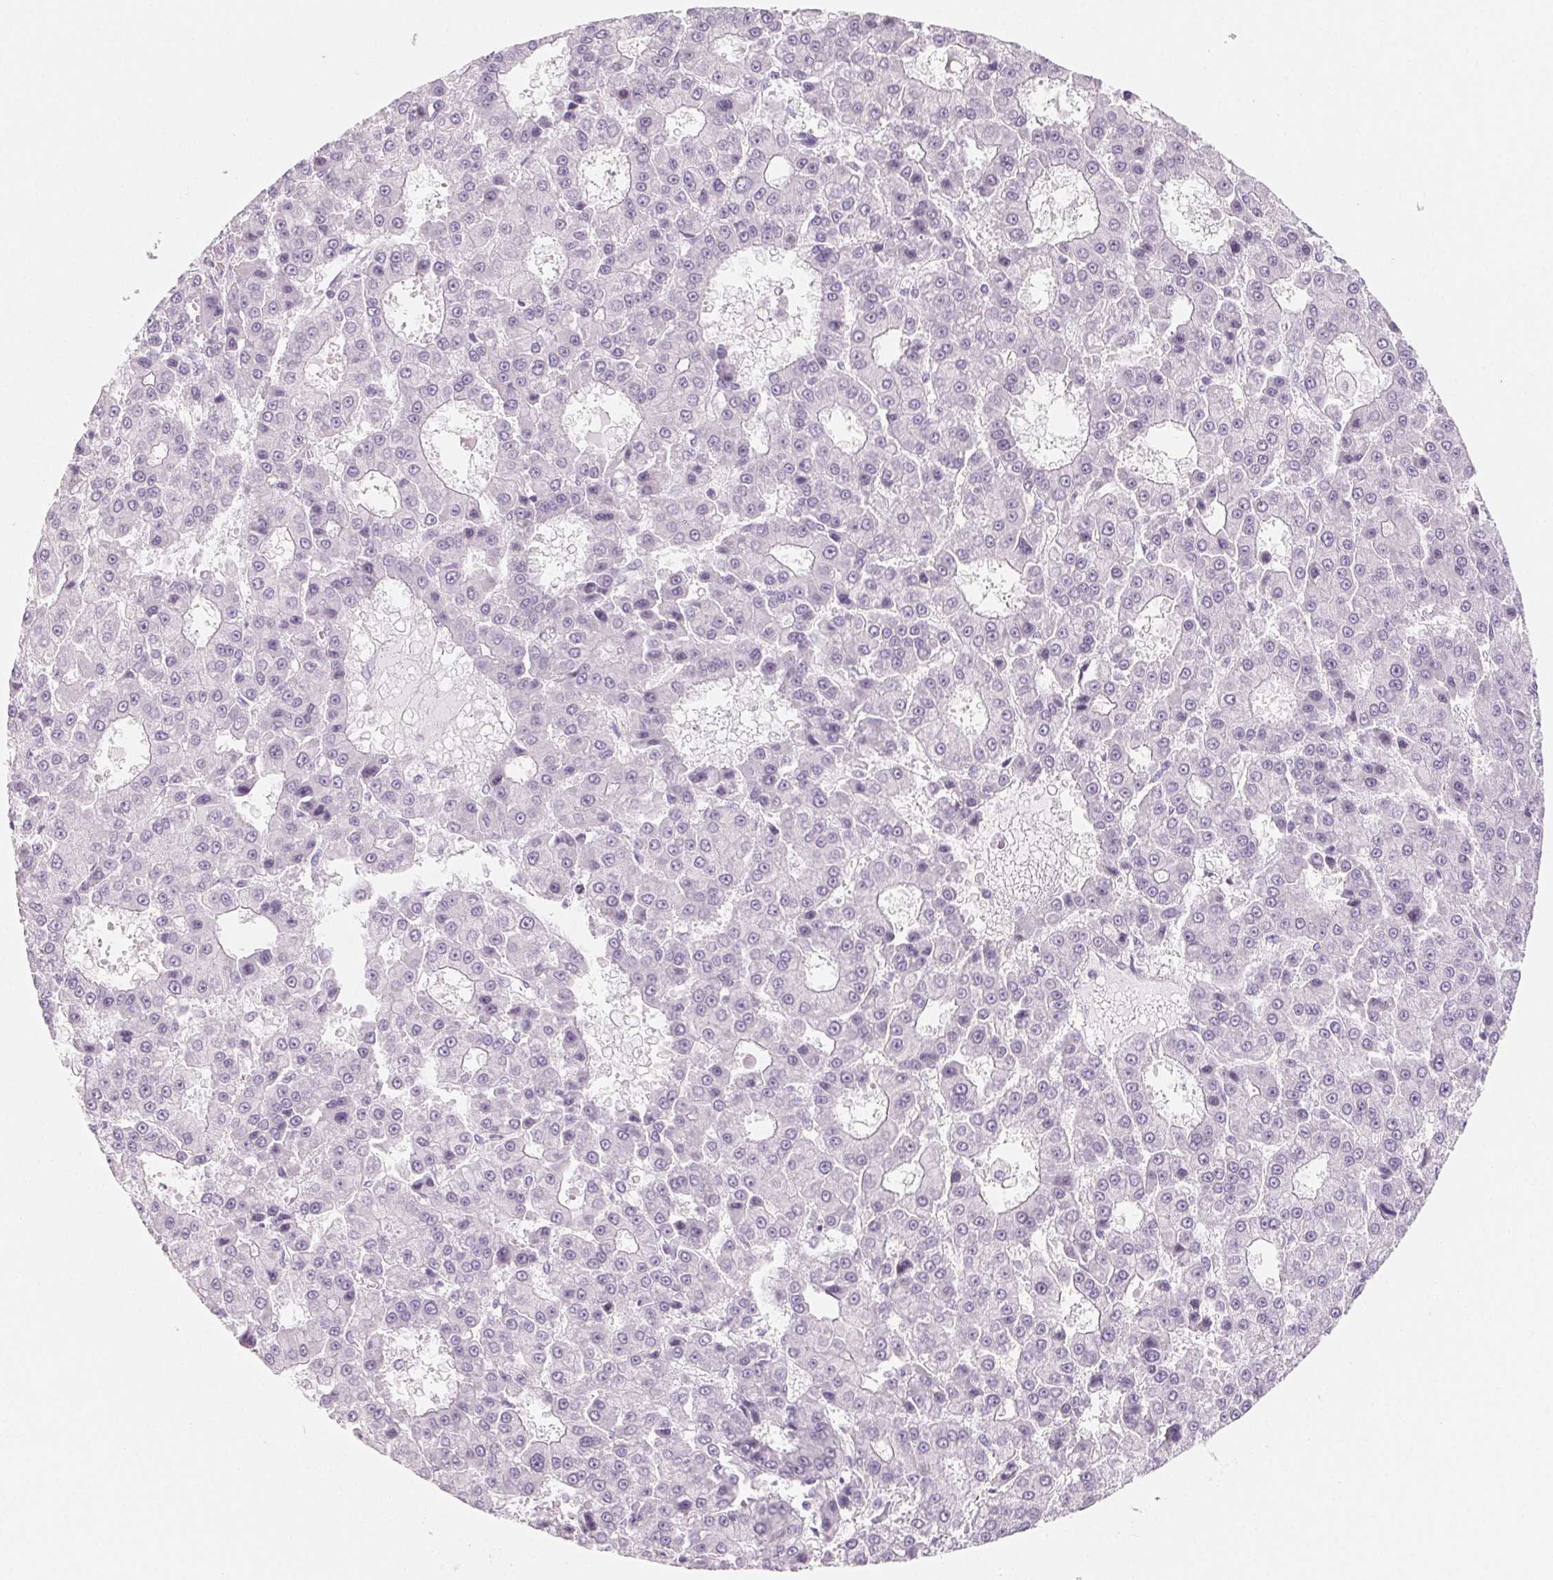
{"staining": {"intensity": "negative", "quantity": "none", "location": "none"}, "tissue": "liver cancer", "cell_type": "Tumor cells", "image_type": "cancer", "snomed": [{"axis": "morphology", "description": "Carcinoma, Hepatocellular, NOS"}, {"axis": "topography", "description": "Liver"}], "caption": "Liver cancer was stained to show a protein in brown. There is no significant expression in tumor cells.", "gene": "SH3GL2", "patient": {"sex": "male", "age": 70}}